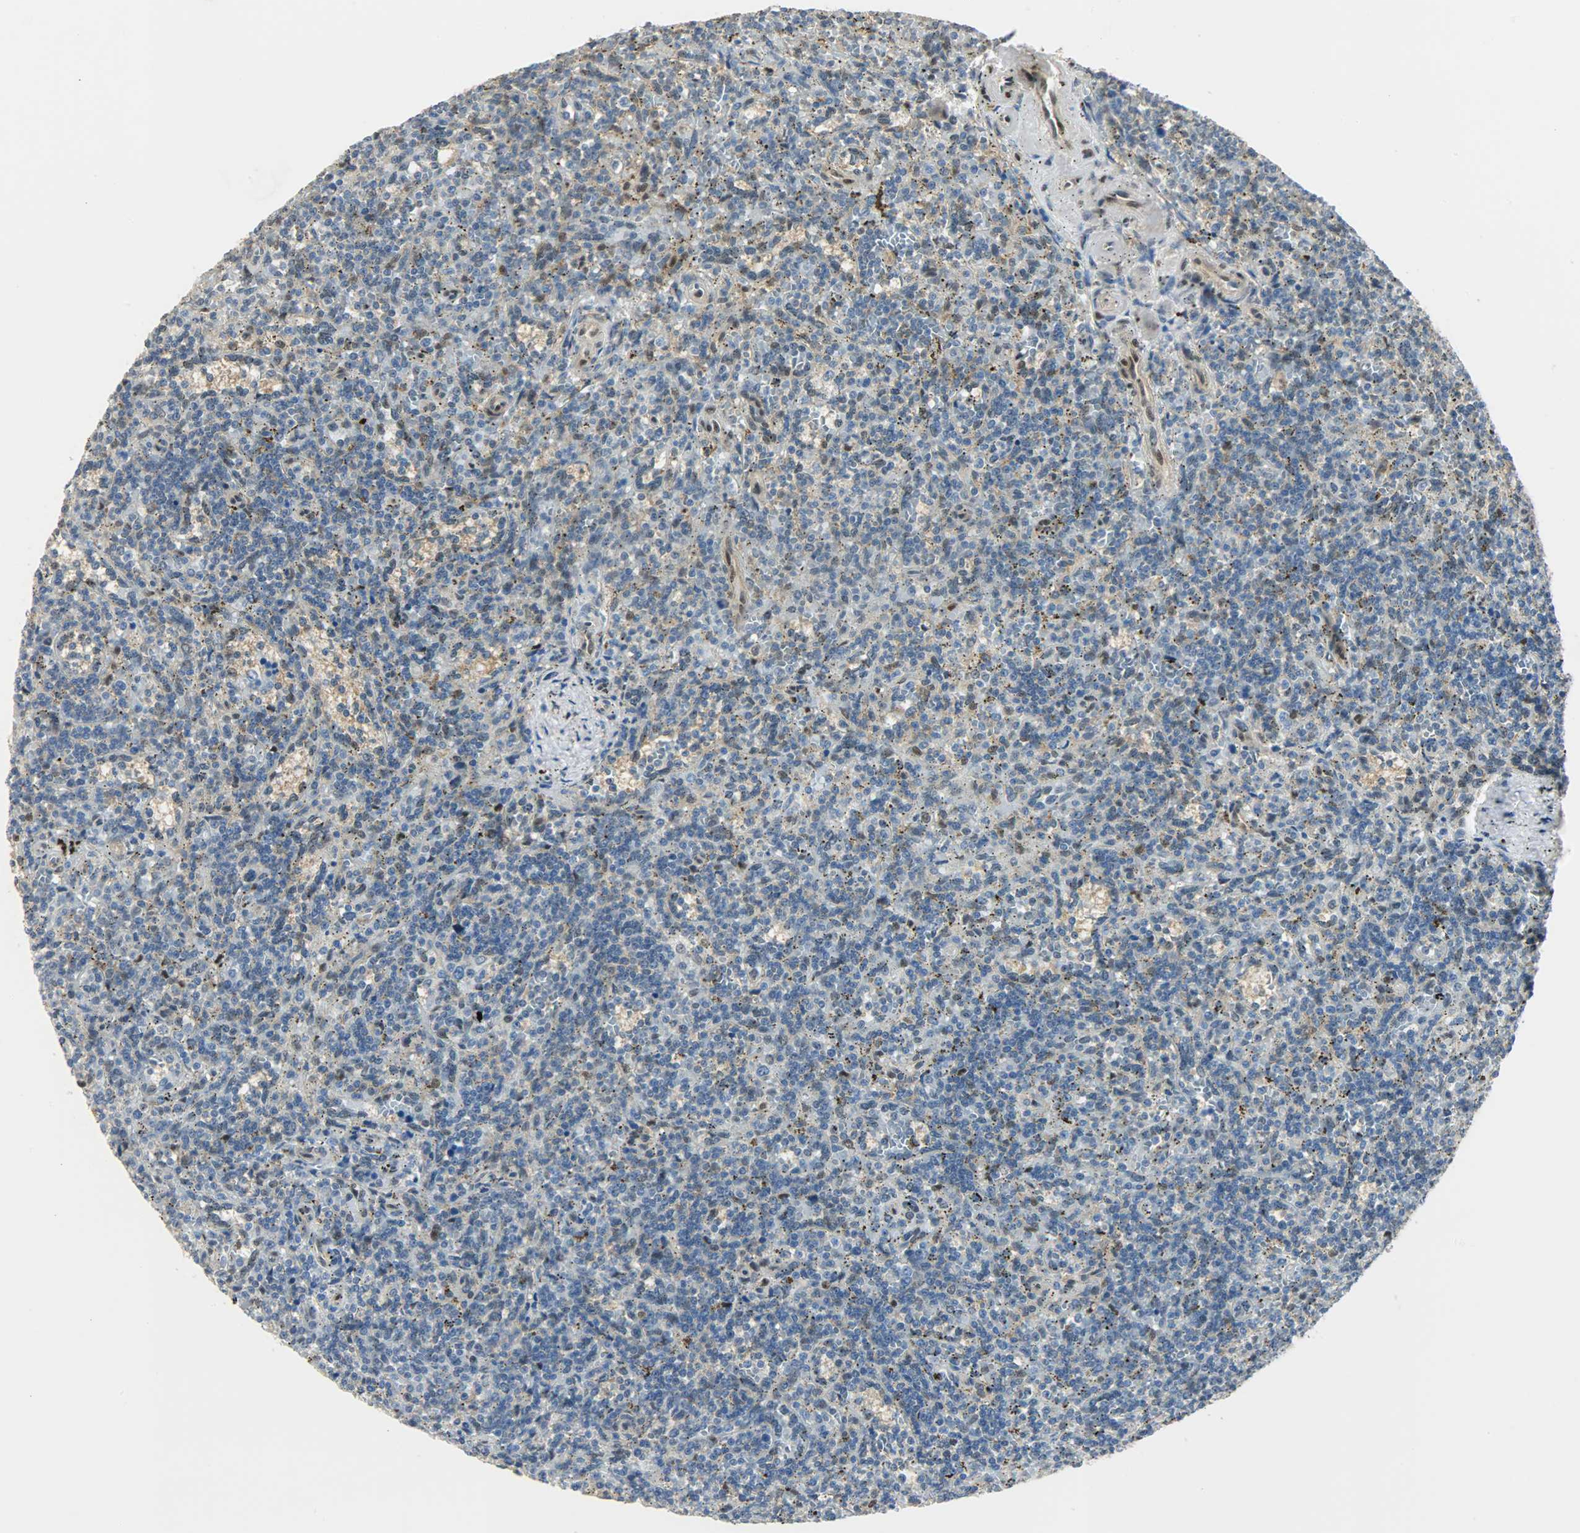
{"staining": {"intensity": "negative", "quantity": "none", "location": "none"}, "tissue": "lymphoma", "cell_type": "Tumor cells", "image_type": "cancer", "snomed": [{"axis": "morphology", "description": "Malignant lymphoma, non-Hodgkin's type, Low grade"}, {"axis": "topography", "description": "Spleen"}], "caption": "There is no significant expression in tumor cells of low-grade malignant lymphoma, non-Hodgkin's type.", "gene": "NPEPL1", "patient": {"sex": "male", "age": 73}}